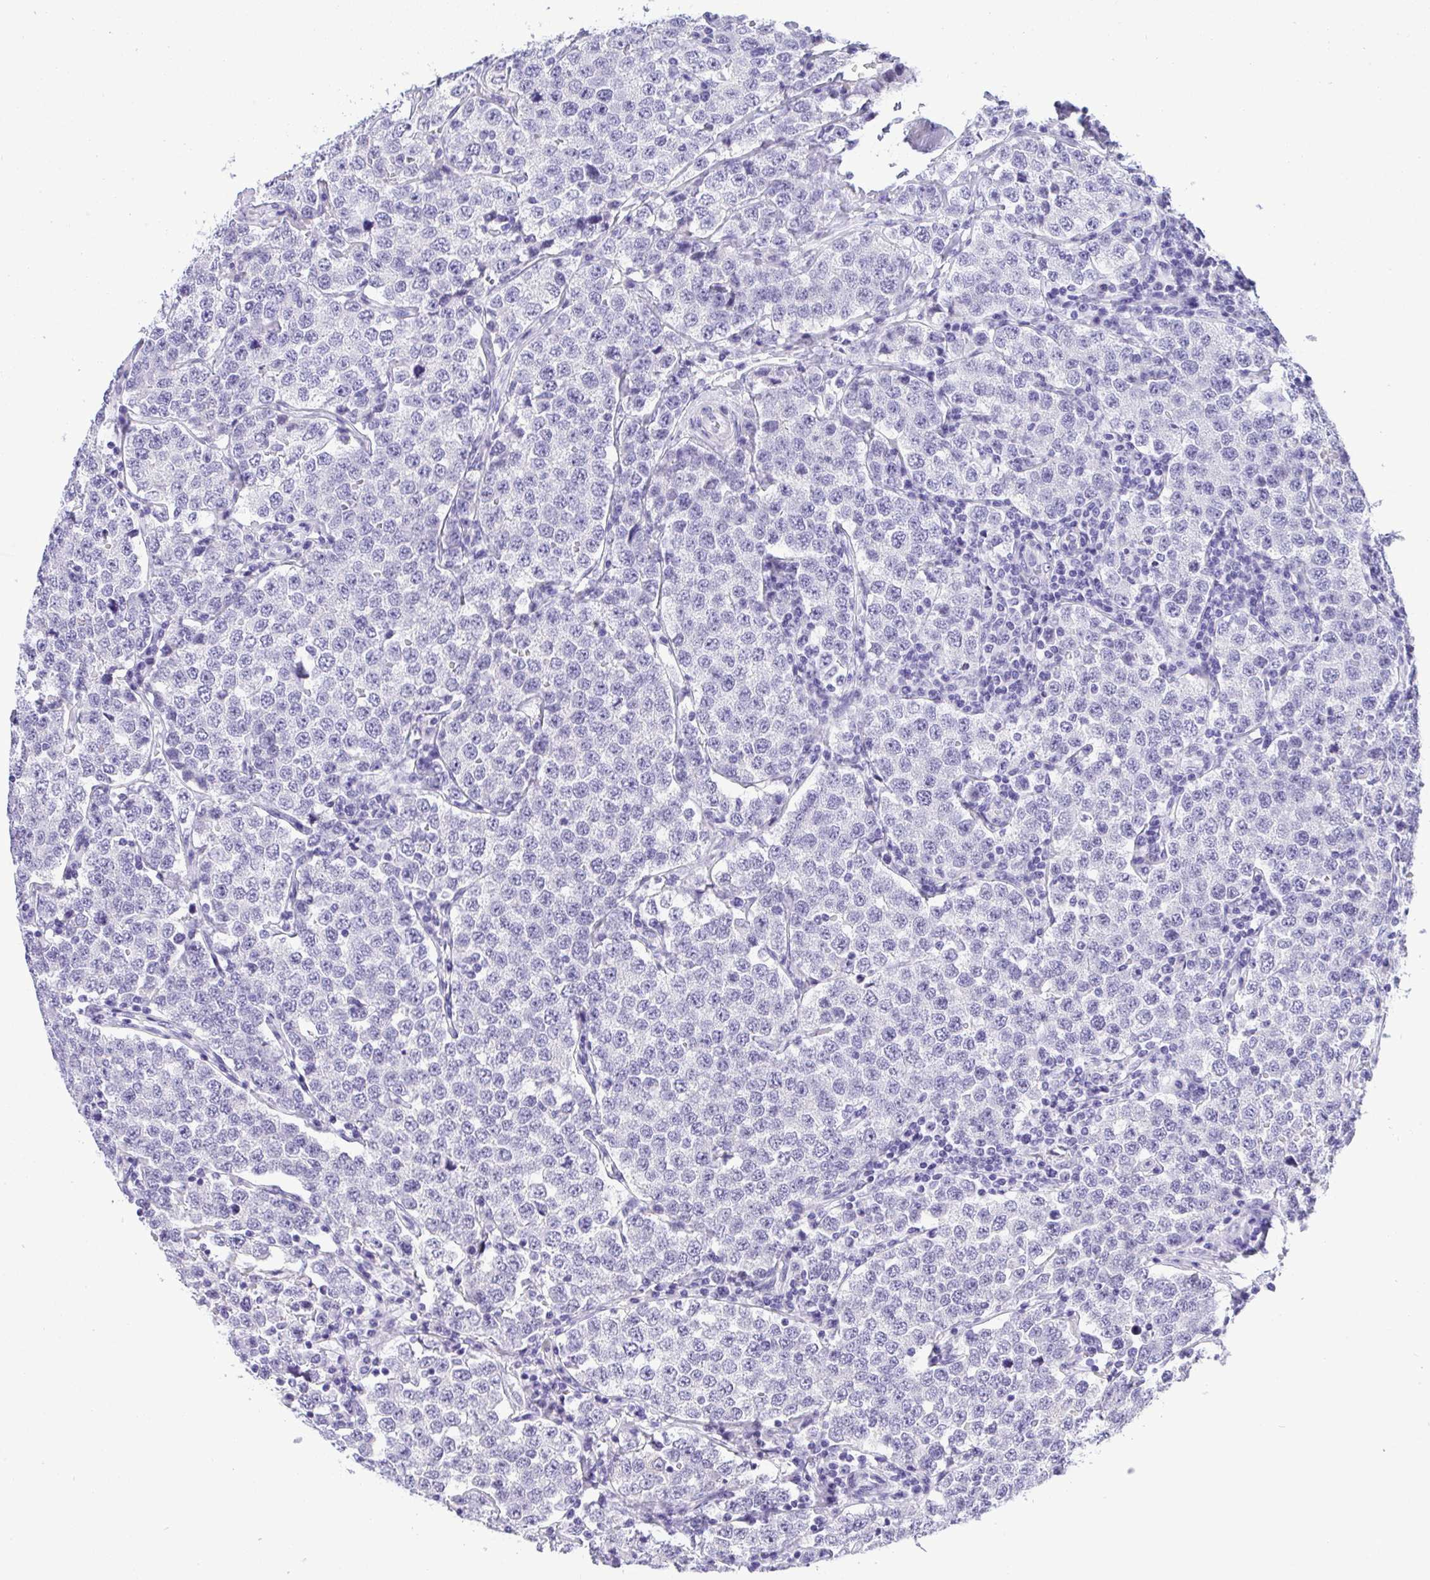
{"staining": {"intensity": "negative", "quantity": "none", "location": "none"}, "tissue": "testis cancer", "cell_type": "Tumor cells", "image_type": "cancer", "snomed": [{"axis": "morphology", "description": "Seminoma, NOS"}, {"axis": "topography", "description": "Testis"}], "caption": "There is no significant staining in tumor cells of testis cancer (seminoma).", "gene": "YBX2", "patient": {"sex": "male", "age": 34}}